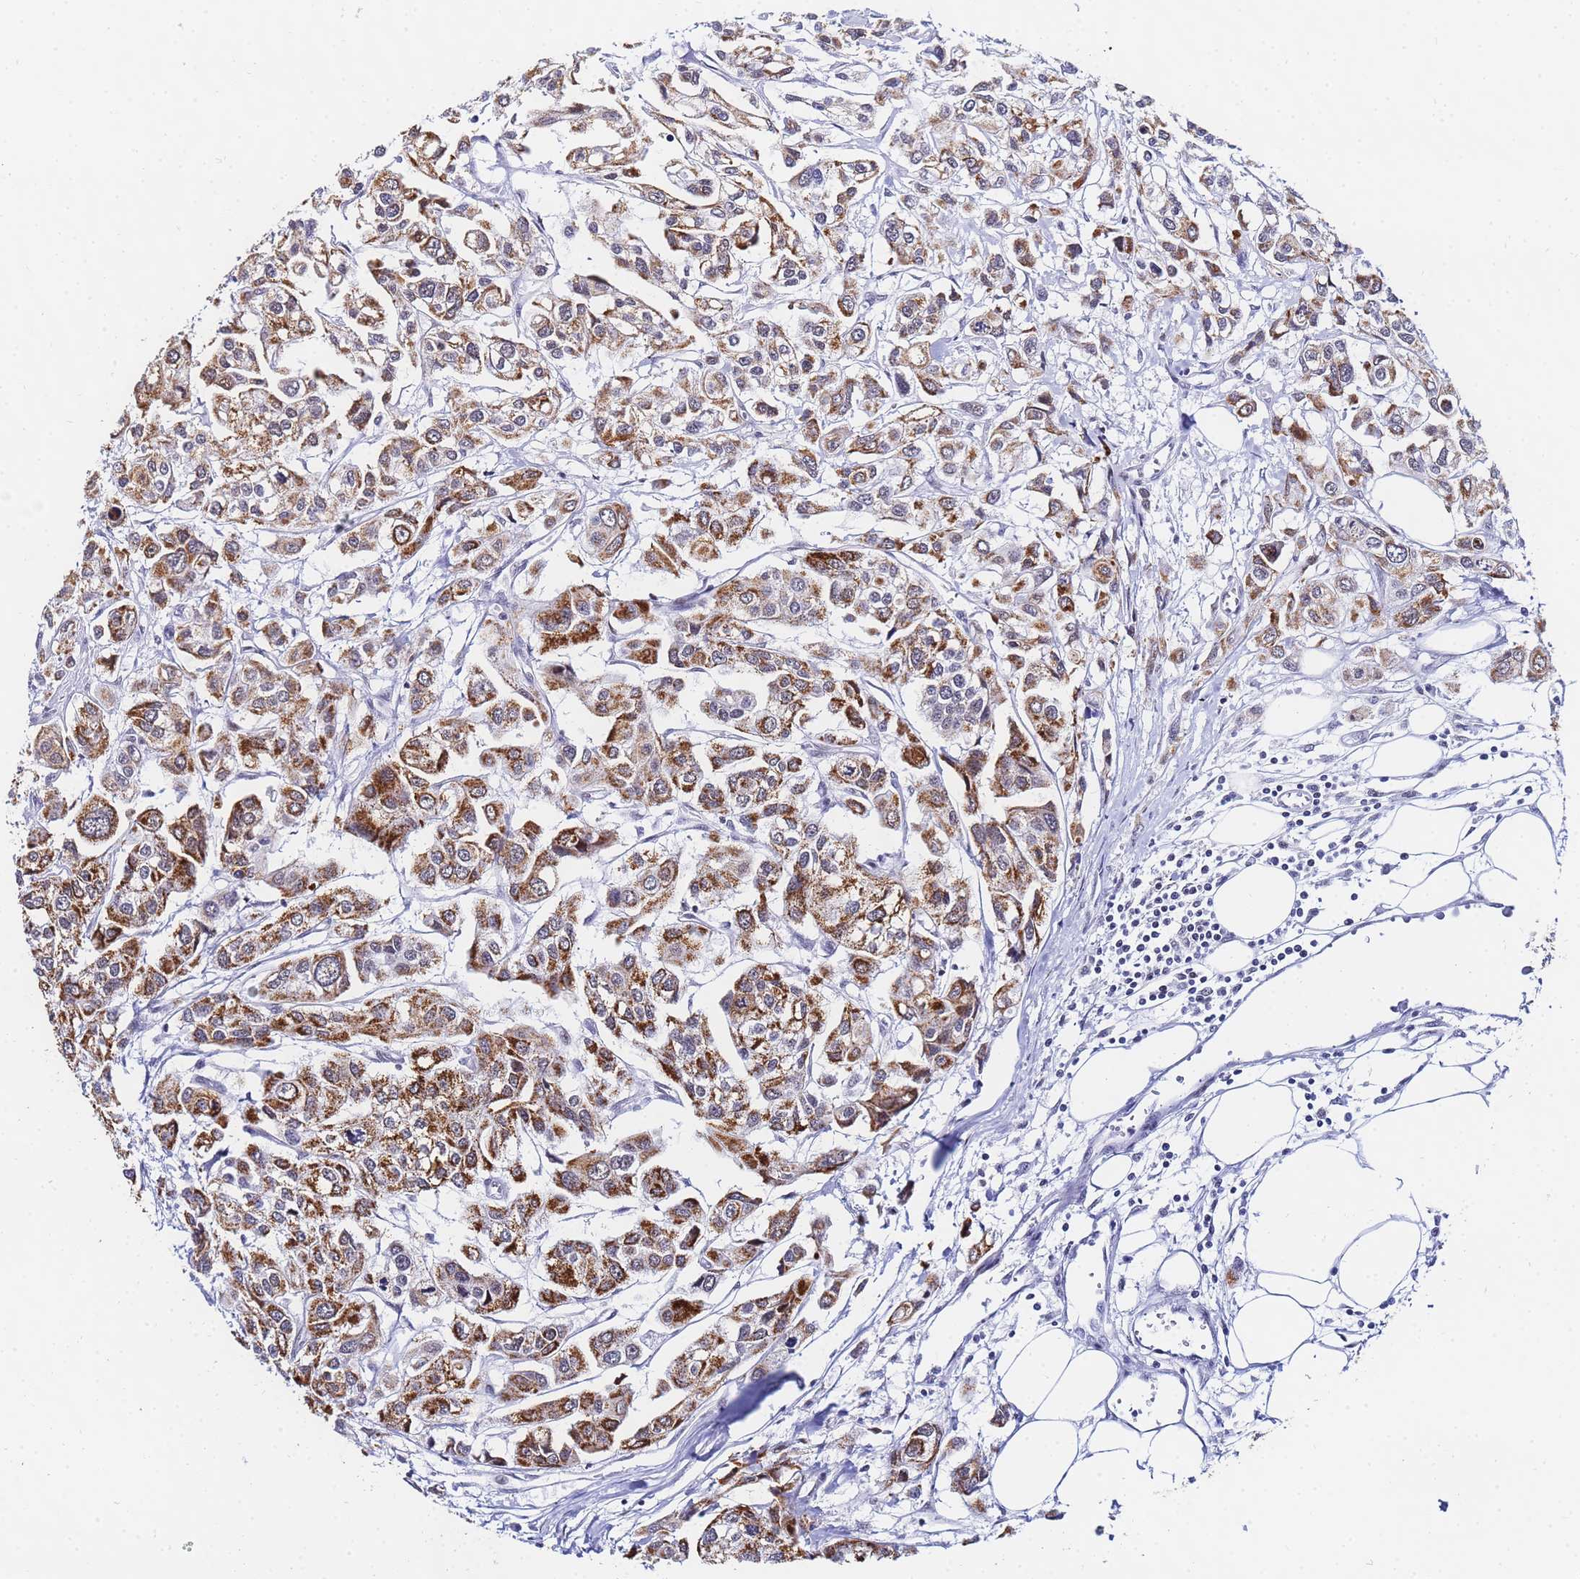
{"staining": {"intensity": "moderate", "quantity": "25%-75%", "location": "cytoplasmic/membranous"}, "tissue": "urothelial cancer", "cell_type": "Tumor cells", "image_type": "cancer", "snomed": [{"axis": "morphology", "description": "Urothelial carcinoma, High grade"}, {"axis": "topography", "description": "Urinary bladder"}], "caption": "About 25%-75% of tumor cells in human high-grade urothelial carcinoma demonstrate moderate cytoplasmic/membranous protein staining as visualized by brown immunohistochemical staining.", "gene": "CKMT1A", "patient": {"sex": "male", "age": 67}}